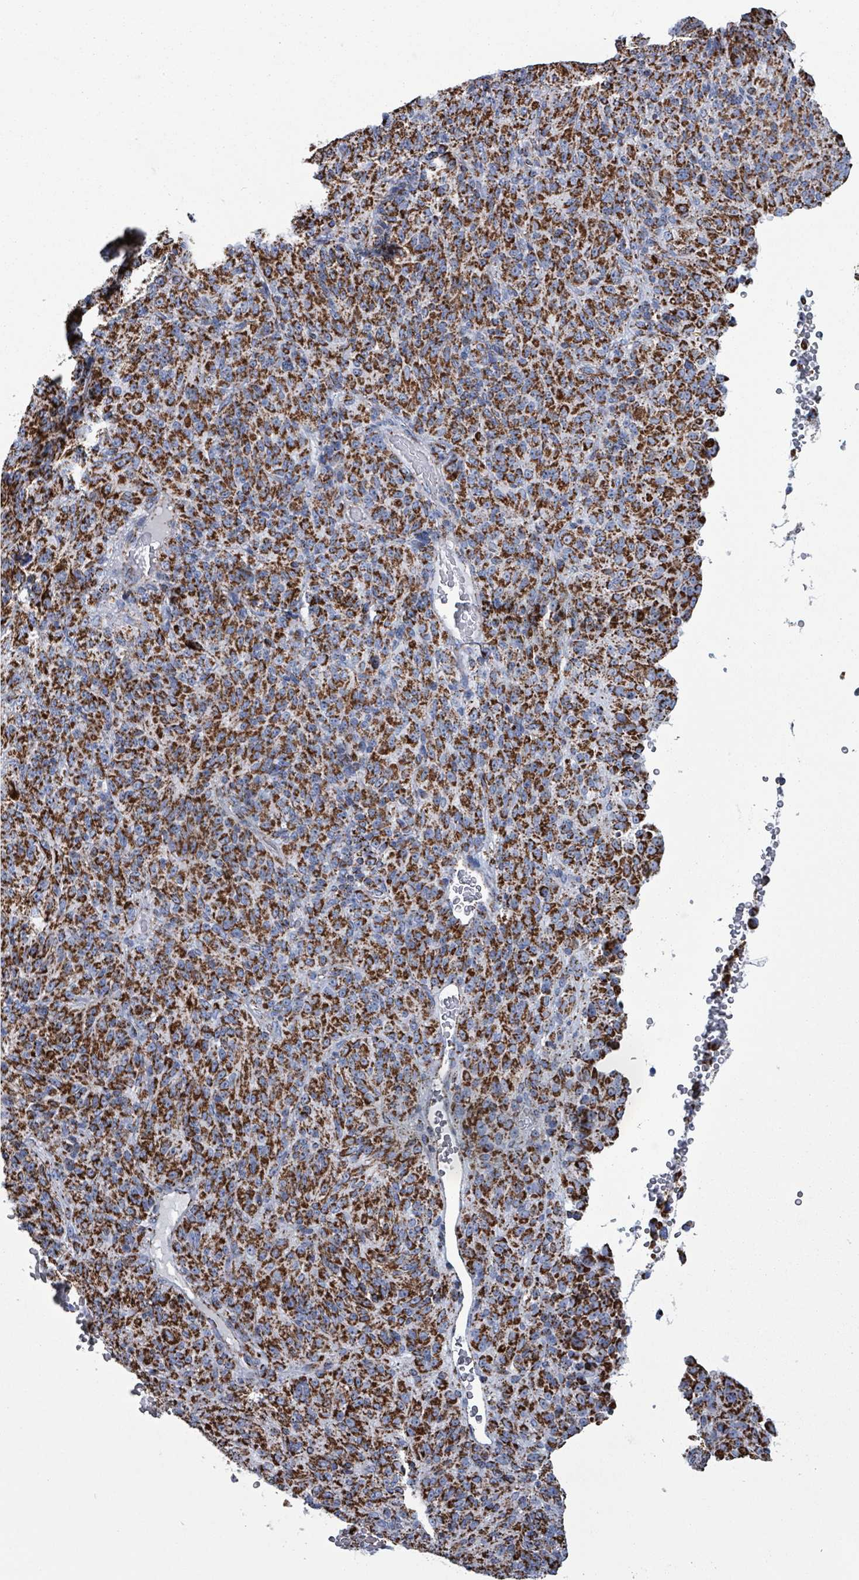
{"staining": {"intensity": "strong", "quantity": ">75%", "location": "cytoplasmic/membranous"}, "tissue": "melanoma", "cell_type": "Tumor cells", "image_type": "cancer", "snomed": [{"axis": "morphology", "description": "Malignant melanoma, Metastatic site"}, {"axis": "topography", "description": "Brain"}], "caption": "Immunohistochemistry (IHC) of melanoma shows high levels of strong cytoplasmic/membranous positivity in about >75% of tumor cells.", "gene": "IDH3B", "patient": {"sex": "female", "age": 56}}